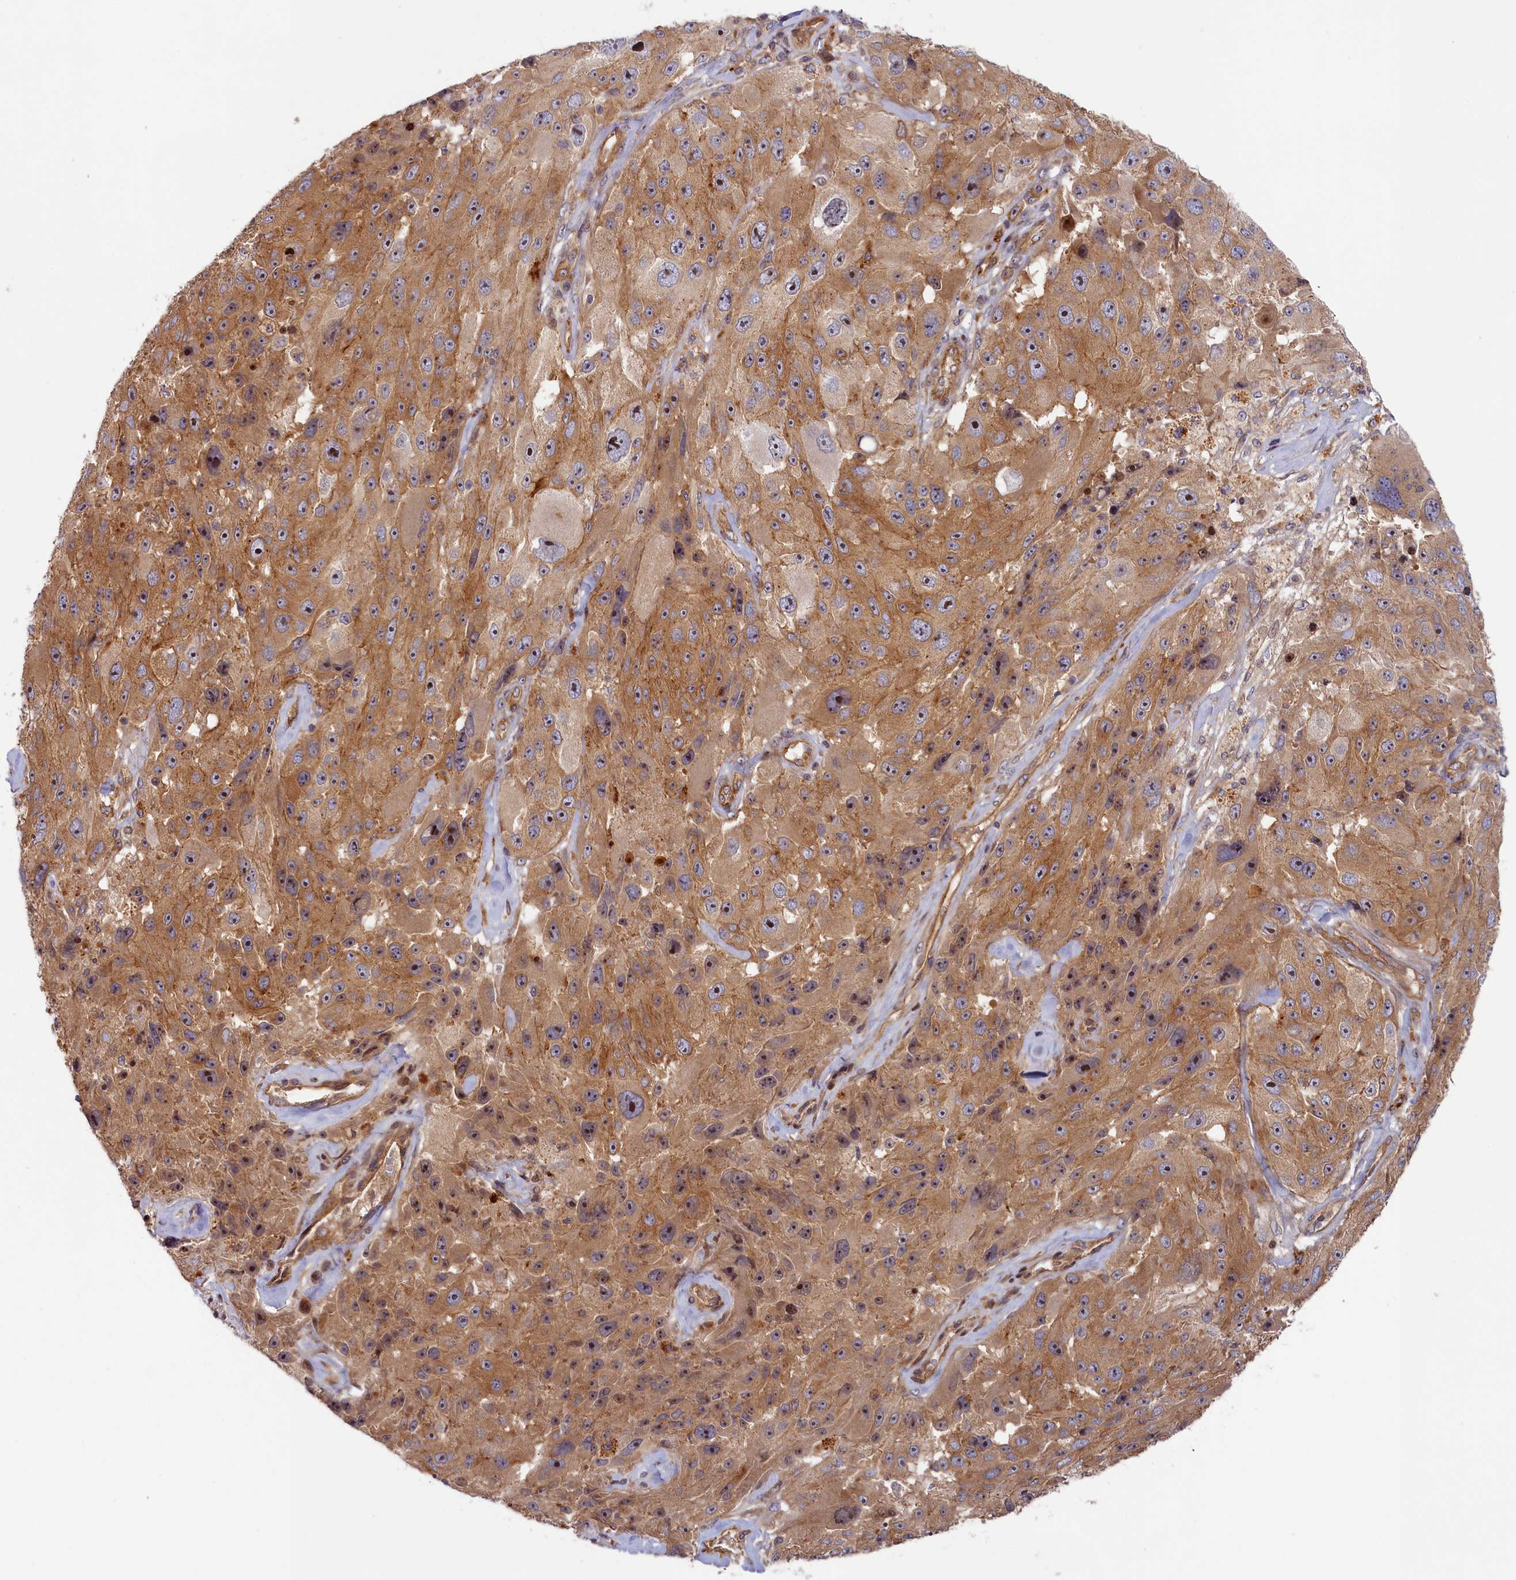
{"staining": {"intensity": "moderate", "quantity": ">75%", "location": "cytoplasmic/membranous,nuclear"}, "tissue": "melanoma", "cell_type": "Tumor cells", "image_type": "cancer", "snomed": [{"axis": "morphology", "description": "Malignant melanoma, Metastatic site"}, {"axis": "topography", "description": "Lymph node"}], "caption": "Immunohistochemical staining of malignant melanoma (metastatic site) displays medium levels of moderate cytoplasmic/membranous and nuclear expression in approximately >75% of tumor cells. The staining is performed using DAB (3,3'-diaminobenzidine) brown chromogen to label protein expression. The nuclei are counter-stained blue using hematoxylin.", "gene": "CEP44", "patient": {"sex": "male", "age": 62}}